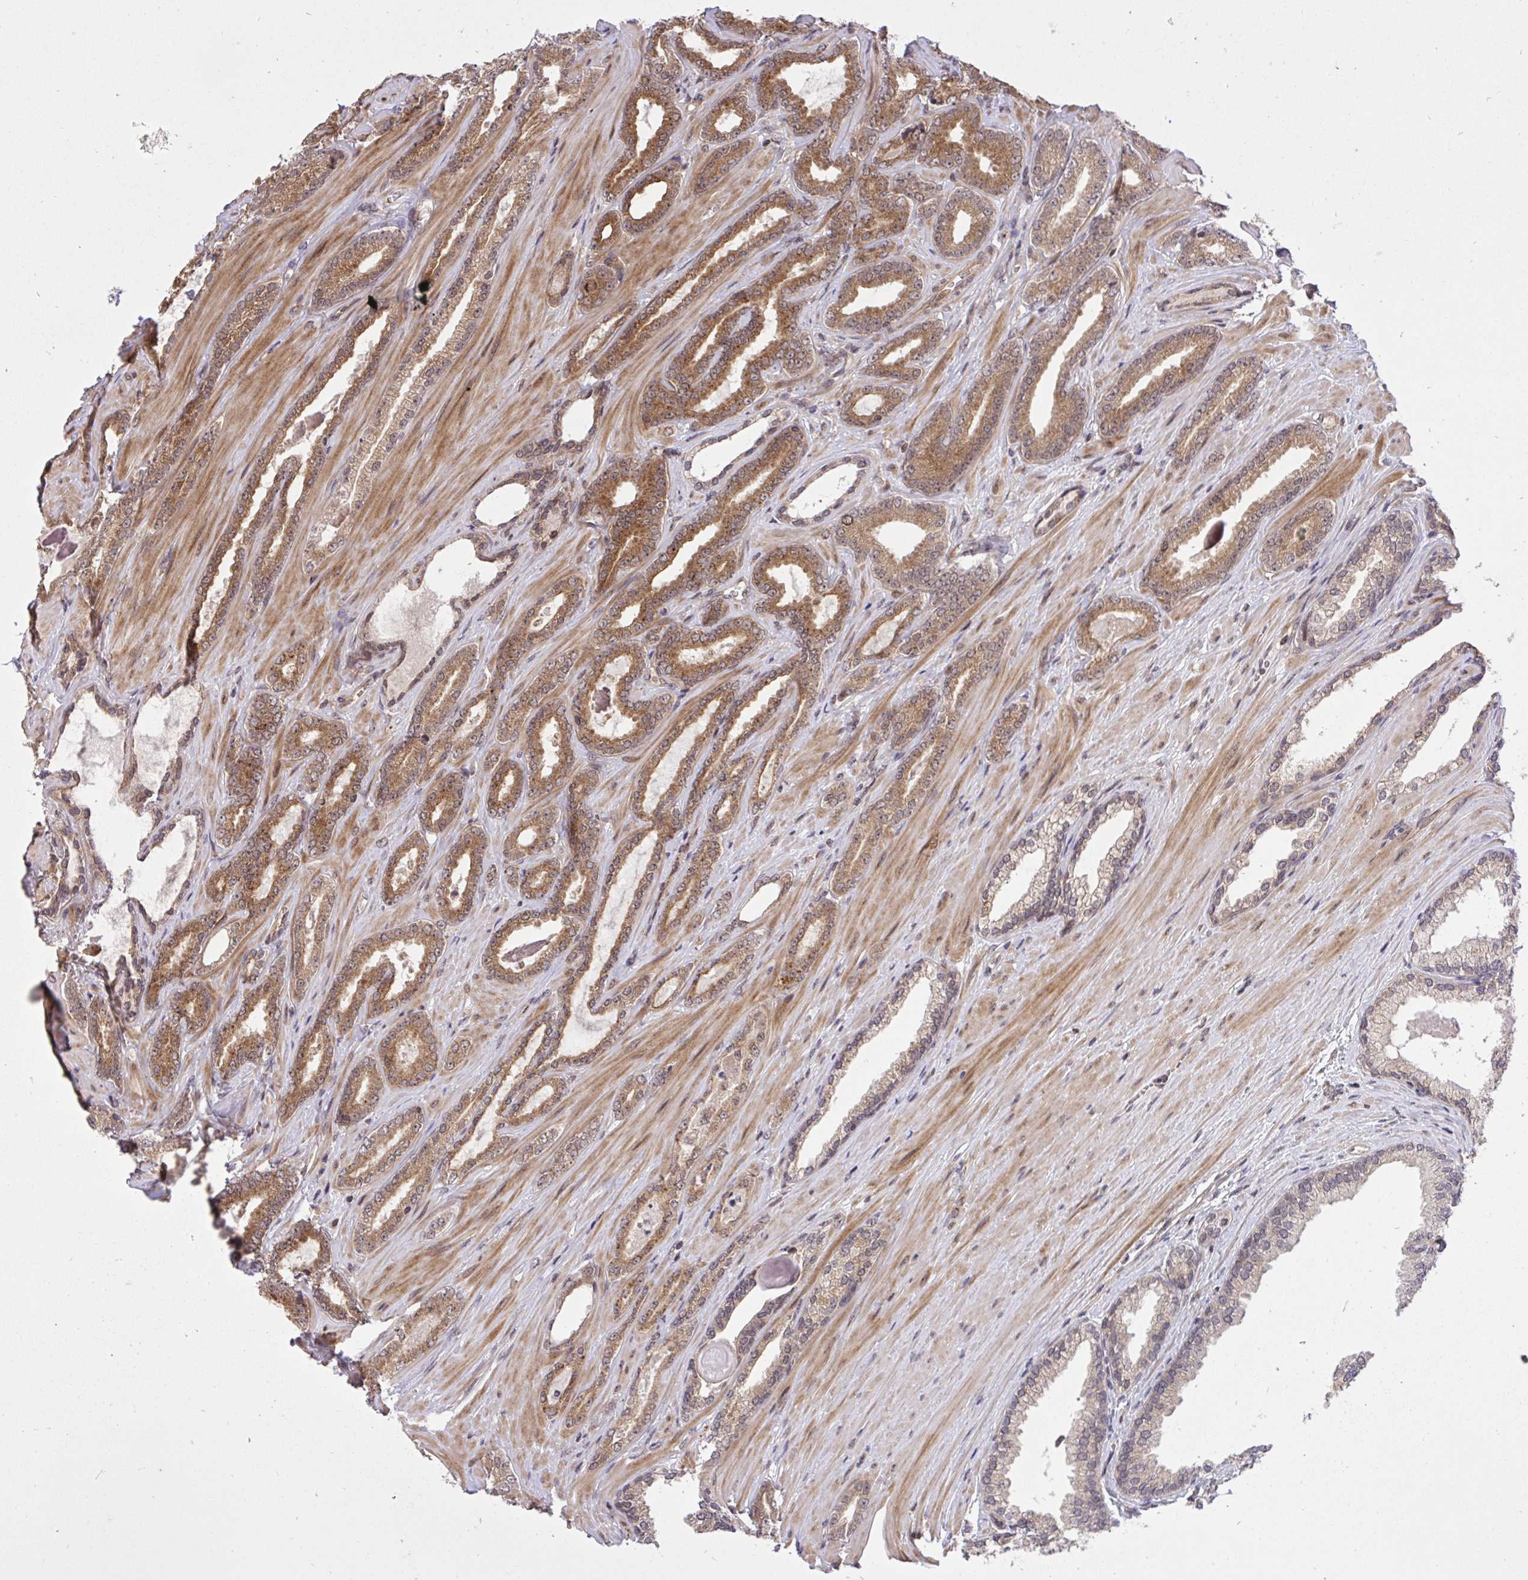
{"staining": {"intensity": "moderate", "quantity": ">75%", "location": "cytoplasmic/membranous"}, "tissue": "prostate cancer", "cell_type": "Tumor cells", "image_type": "cancer", "snomed": [{"axis": "morphology", "description": "Adenocarcinoma, Low grade"}, {"axis": "topography", "description": "Prostate"}], "caption": "IHC image of neoplastic tissue: prostate cancer stained using immunohistochemistry (IHC) demonstrates medium levels of moderate protein expression localized specifically in the cytoplasmic/membranous of tumor cells, appearing as a cytoplasmic/membranous brown color.", "gene": "ERI1", "patient": {"sex": "male", "age": 61}}